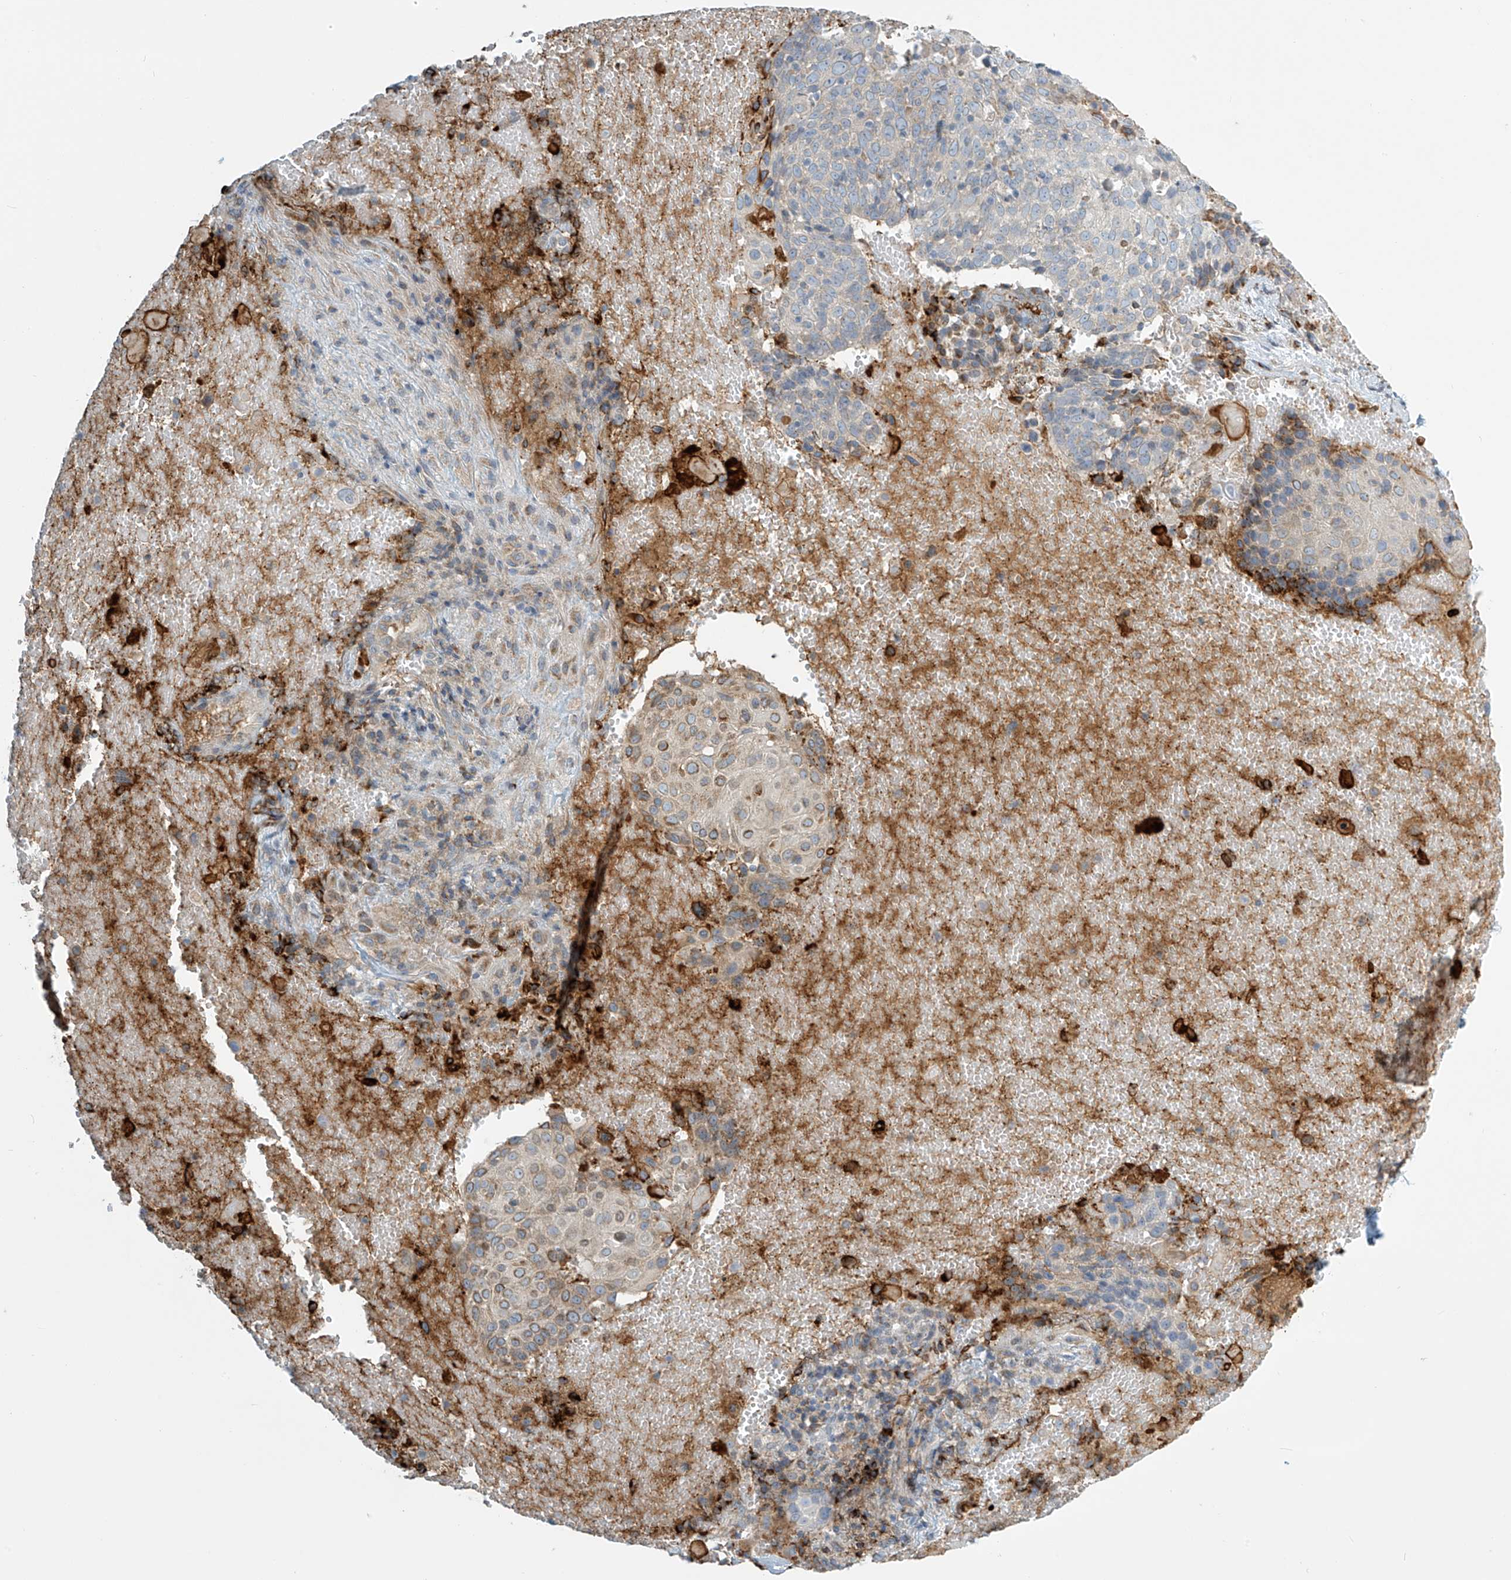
{"staining": {"intensity": "moderate", "quantity": "<25%", "location": "cytoplasmic/membranous"}, "tissue": "cervical cancer", "cell_type": "Tumor cells", "image_type": "cancer", "snomed": [{"axis": "morphology", "description": "Squamous cell carcinoma, NOS"}, {"axis": "topography", "description": "Cervix"}], "caption": "Cervical cancer (squamous cell carcinoma) stained for a protein shows moderate cytoplasmic/membranous positivity in tumor cells.", "gene": "LZTS3", "patient": {"sex": "female", "age": 74}}